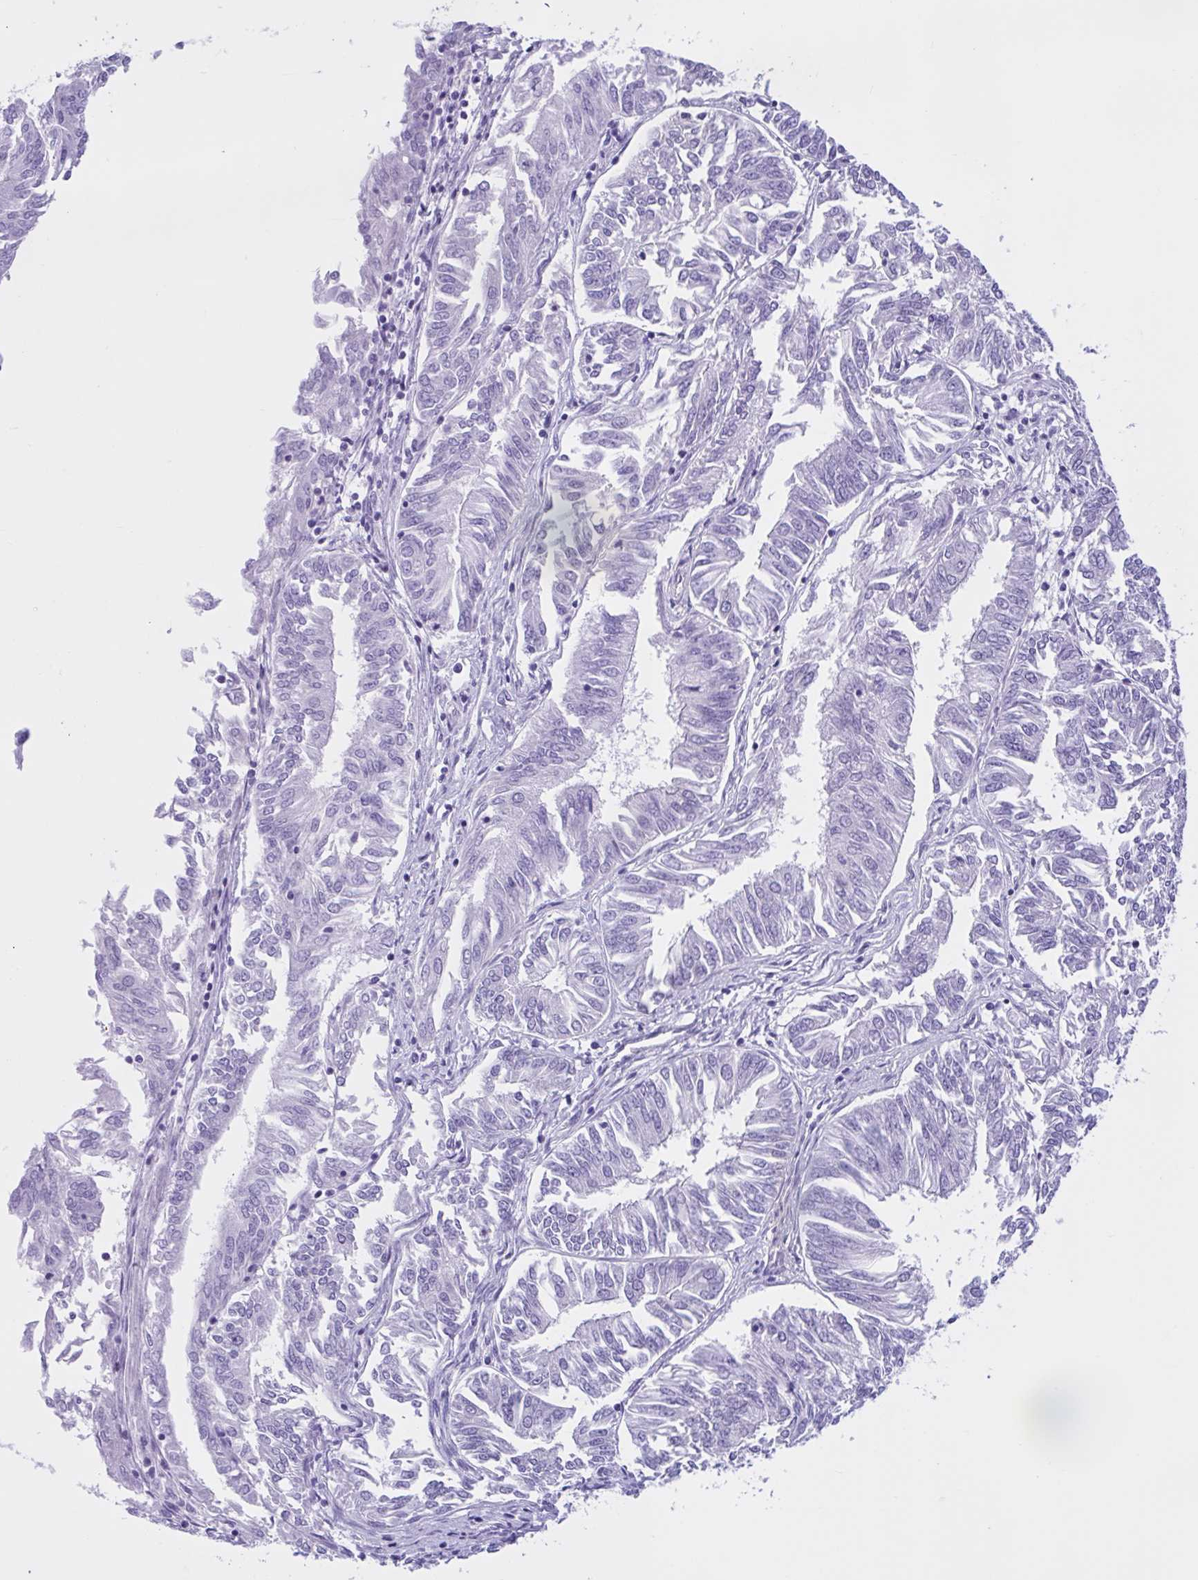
{"staining": {"intensity": "negative", "quantity": "none", "location": "none"}, "tissue": "endometrial cancer", "cell_type": "Tumor cells", "image_type": "cancer", "snomed": [{"axis": "morphology", "description": "Adenocarcinoma, NOS"}, {"axis": "topography", "description": "Endometrium"}], "caption": "Immunohistochemistry (IHC) of endometrial adenocarcinoma shows no positivity in tumor cells.", "gene": "ZNF319", "patient": {"sex": "female", "age": 58}}